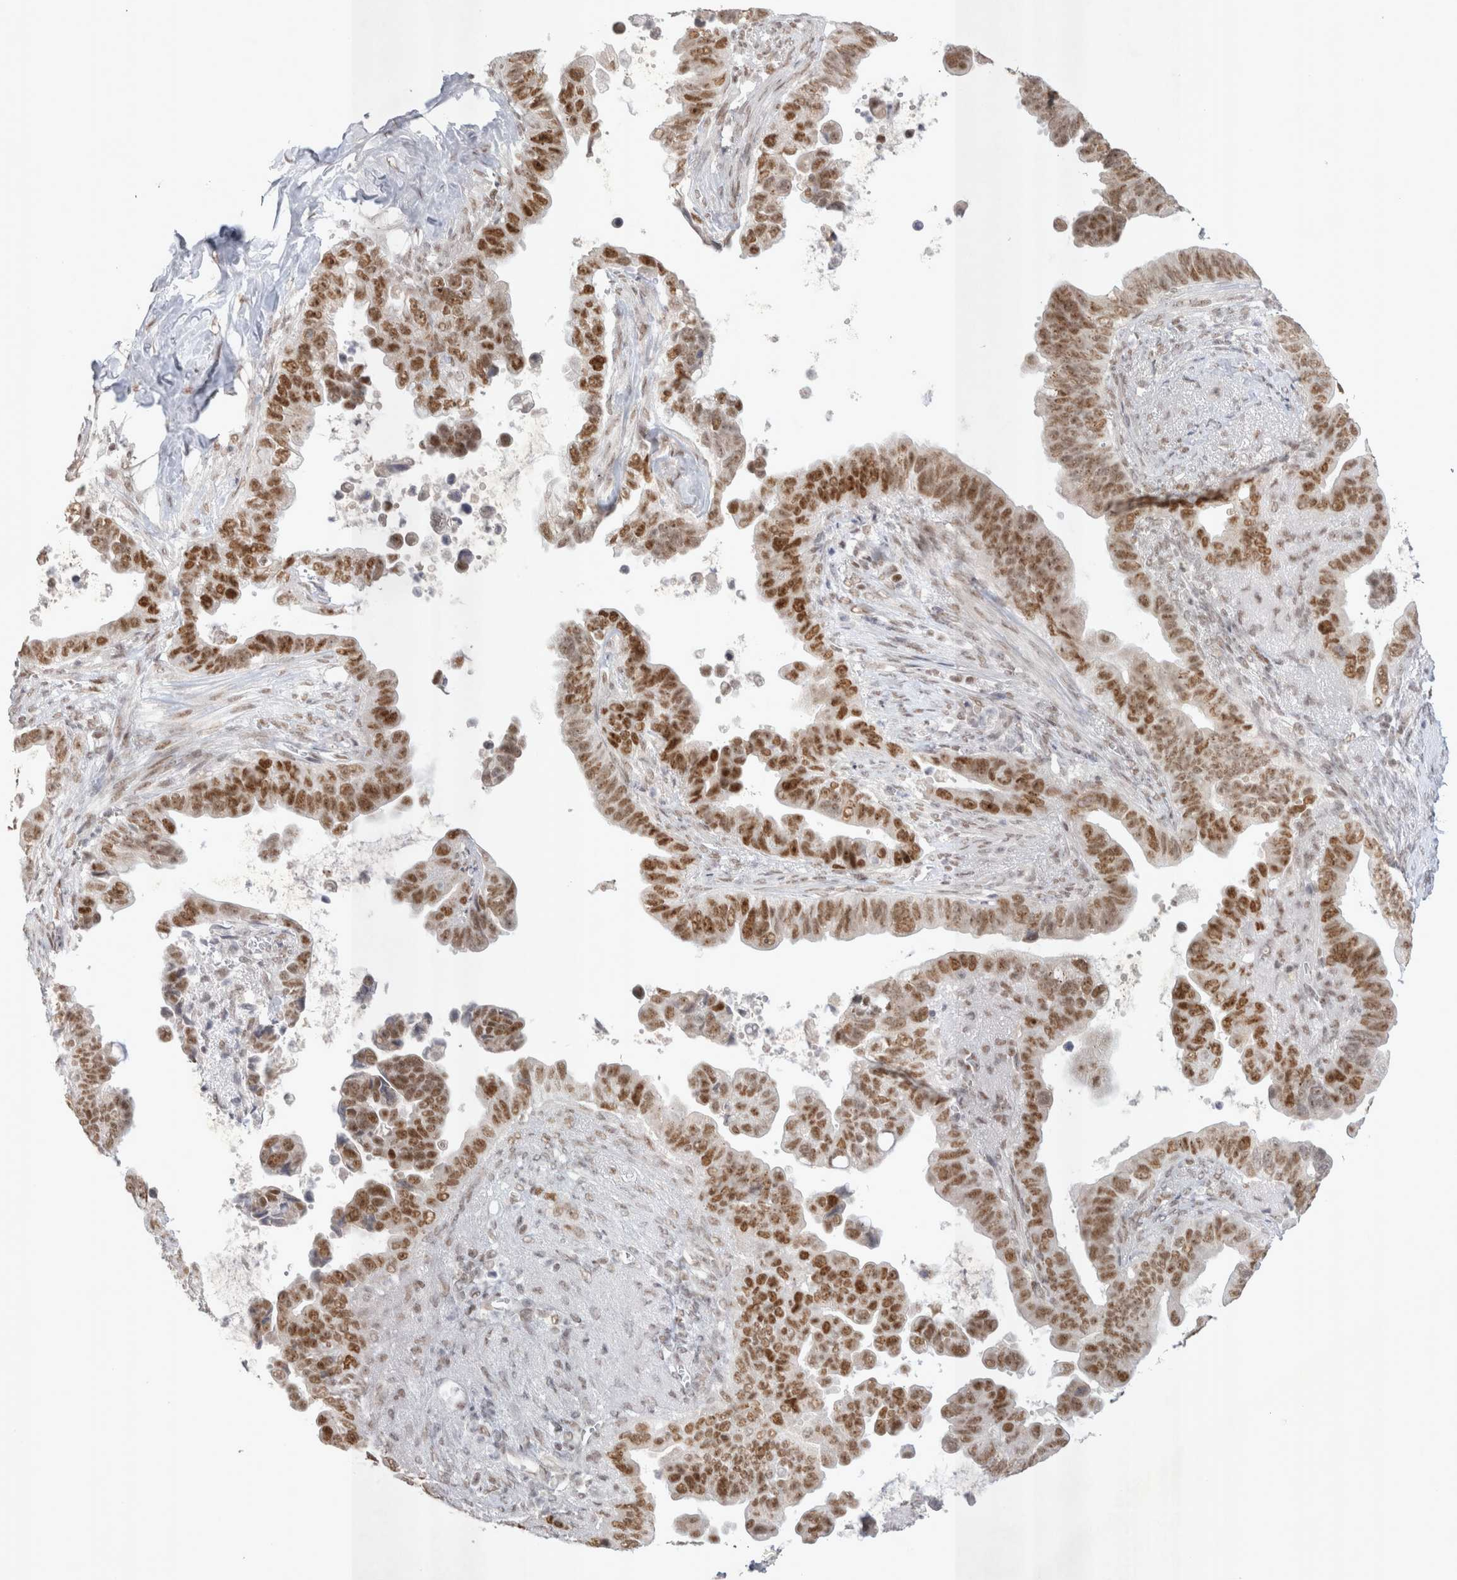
{"staining": {"intensity": "moderate", "quantity": ">75%", "location": "nuclear"}, "tissue": "pancreatic cancer", "cell_type": "Tumor cells", "image_type": "cancer", "snomed": [{"axis": "morphology", "description": "Adenocarcinoma, NOS"}, {"axis": "topography", "description": "Pancreas"}], "caption": "Pancreatic cancer (adenocarcinoma) tissue demonstrates moderate nuclear expression in approximately >75% of tumor cells, visualized by immunohistochemistry.", "gene": "RECQL4", "patient": {"sex": "female", "age": 72}}